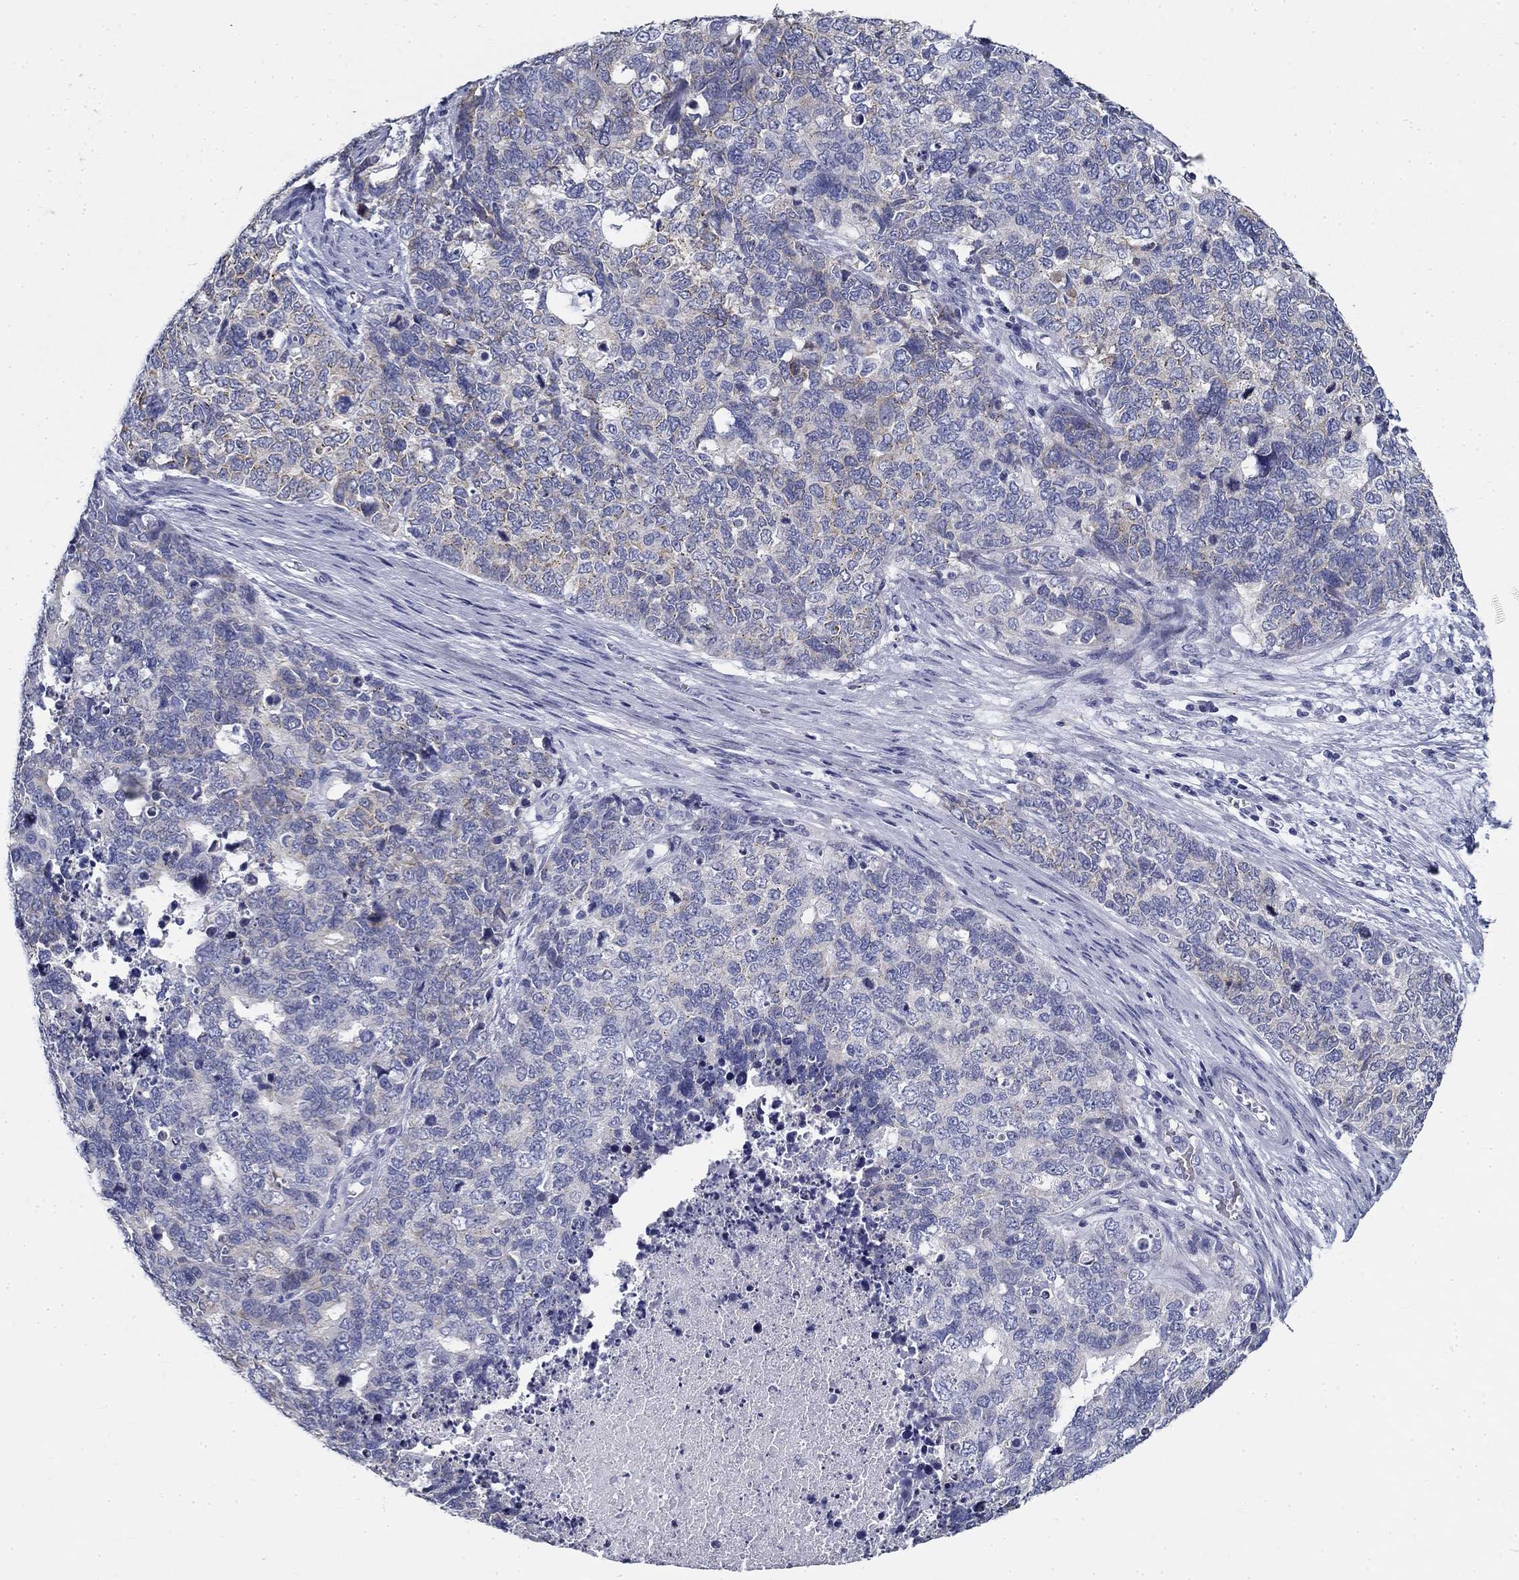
{"staining": {"intensity": "negative", "quantity": "none", "location": "none"}, "tissue": "cervical cancer", "cell_type": "Tumor cells", "image_type": "cancer", "snomed": [{"axis": "morphology", "description": "Squamous cell carcinoma, NOS"}, {"axis": "topography", "description": "Cervix"}], "caption": "DAB immunohistochemical staining of squamous cell carcinoma (cervical) exhibits no significant staining in tumor cells. Brightfield microscopy of immunohistochemistry stained with DAB (3,3'-diaminobenzidine) (brown) and hematoxylin (blue), captured at high magnification.", "gene": "GALNTL5", "patient": {"sex": "female", "age": 63}}